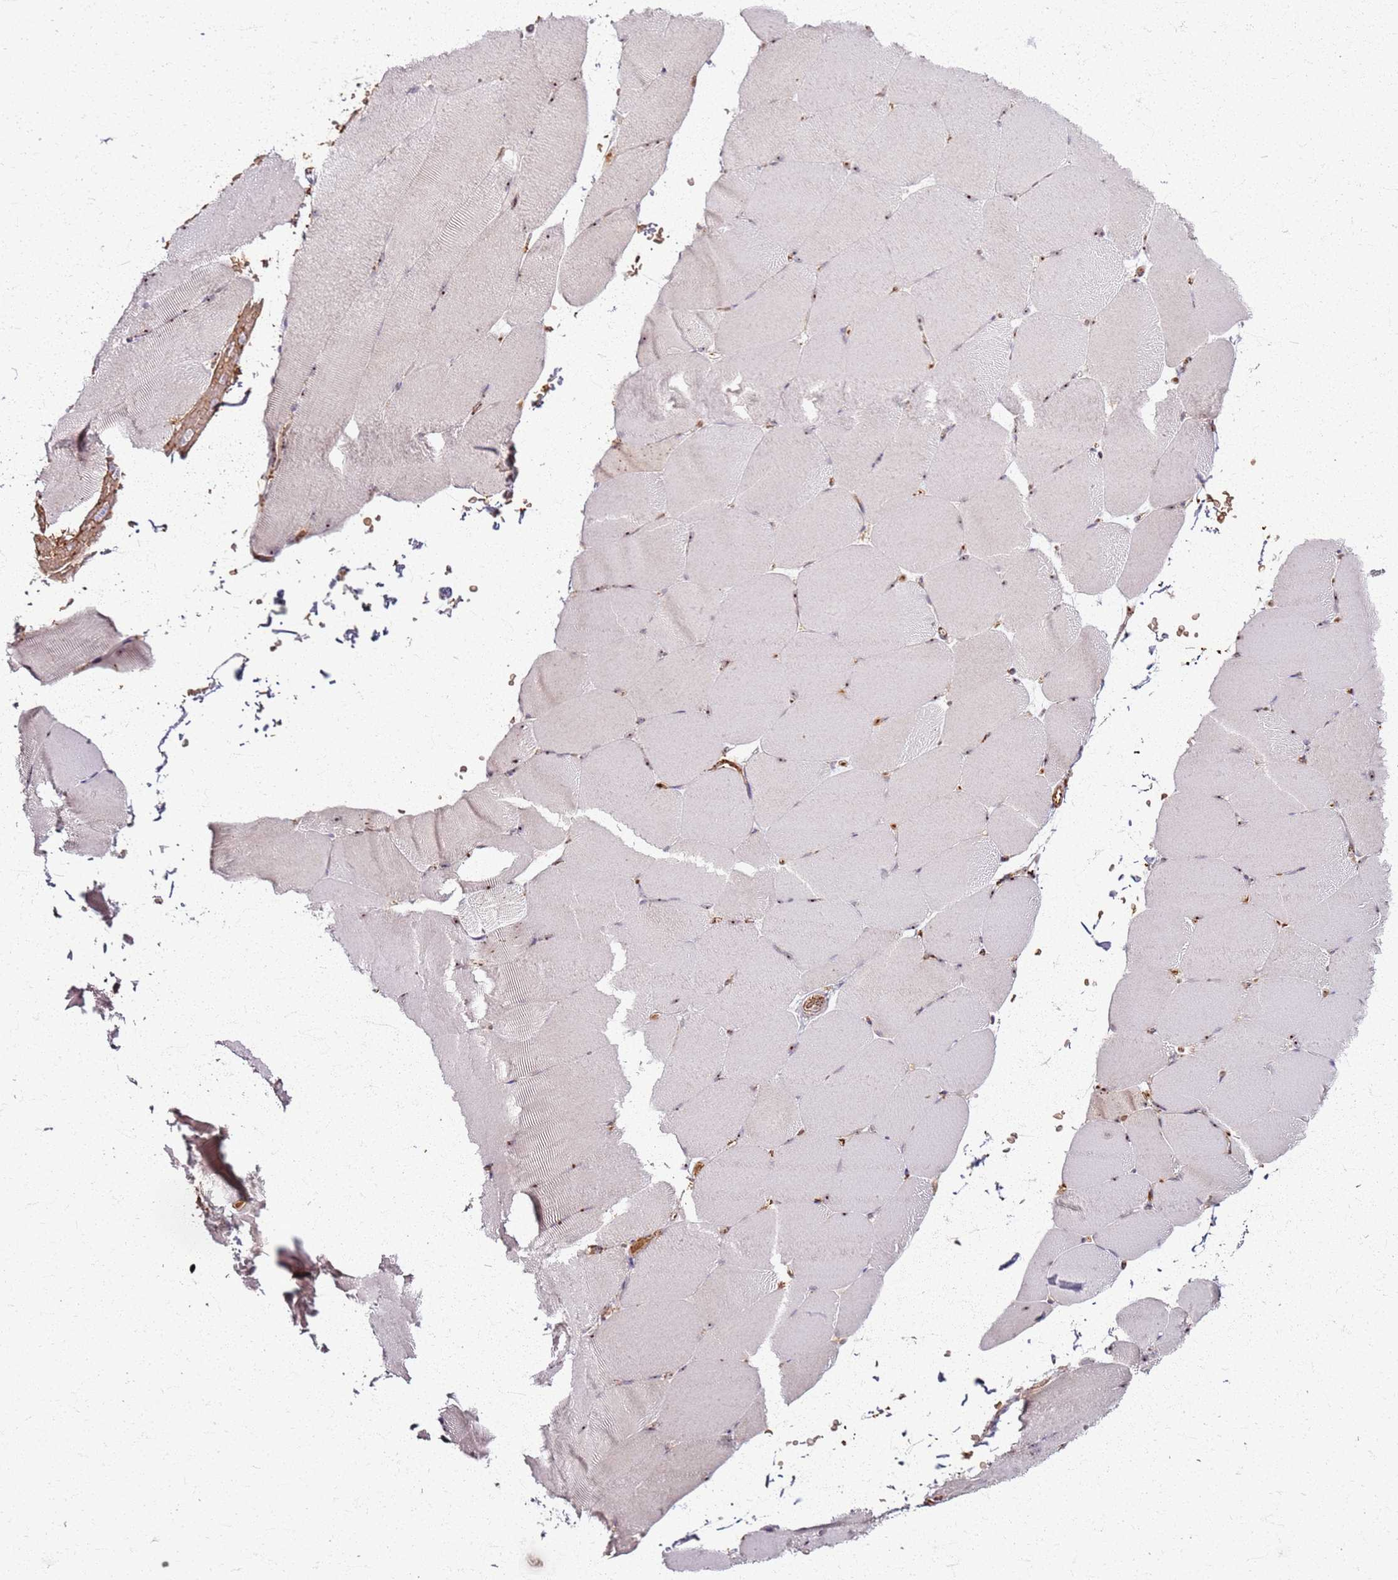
{"staining": {"intensity": "moderate", "quantity": "25%-75%", "location": "nuclear"}, "tissue": "skeletal muscle", "cell_type": "Myocytes", "image_type": "normal", "snomed": [{"axis": "morphology", "description": "Normal tissue, NOS"}, {"axis": "topography", "description": "Skeletal muscle"}, {"axis": "topography", "description": "Parathyroid gland"}], "caption": "Immunohistochemical staining of benign skeletal muscle shows moderate nuclear protein positivity in approximately 25%-75% of myocytes.", "gene": "KRI1", "patient": {"sex": "female", "age": 37}}